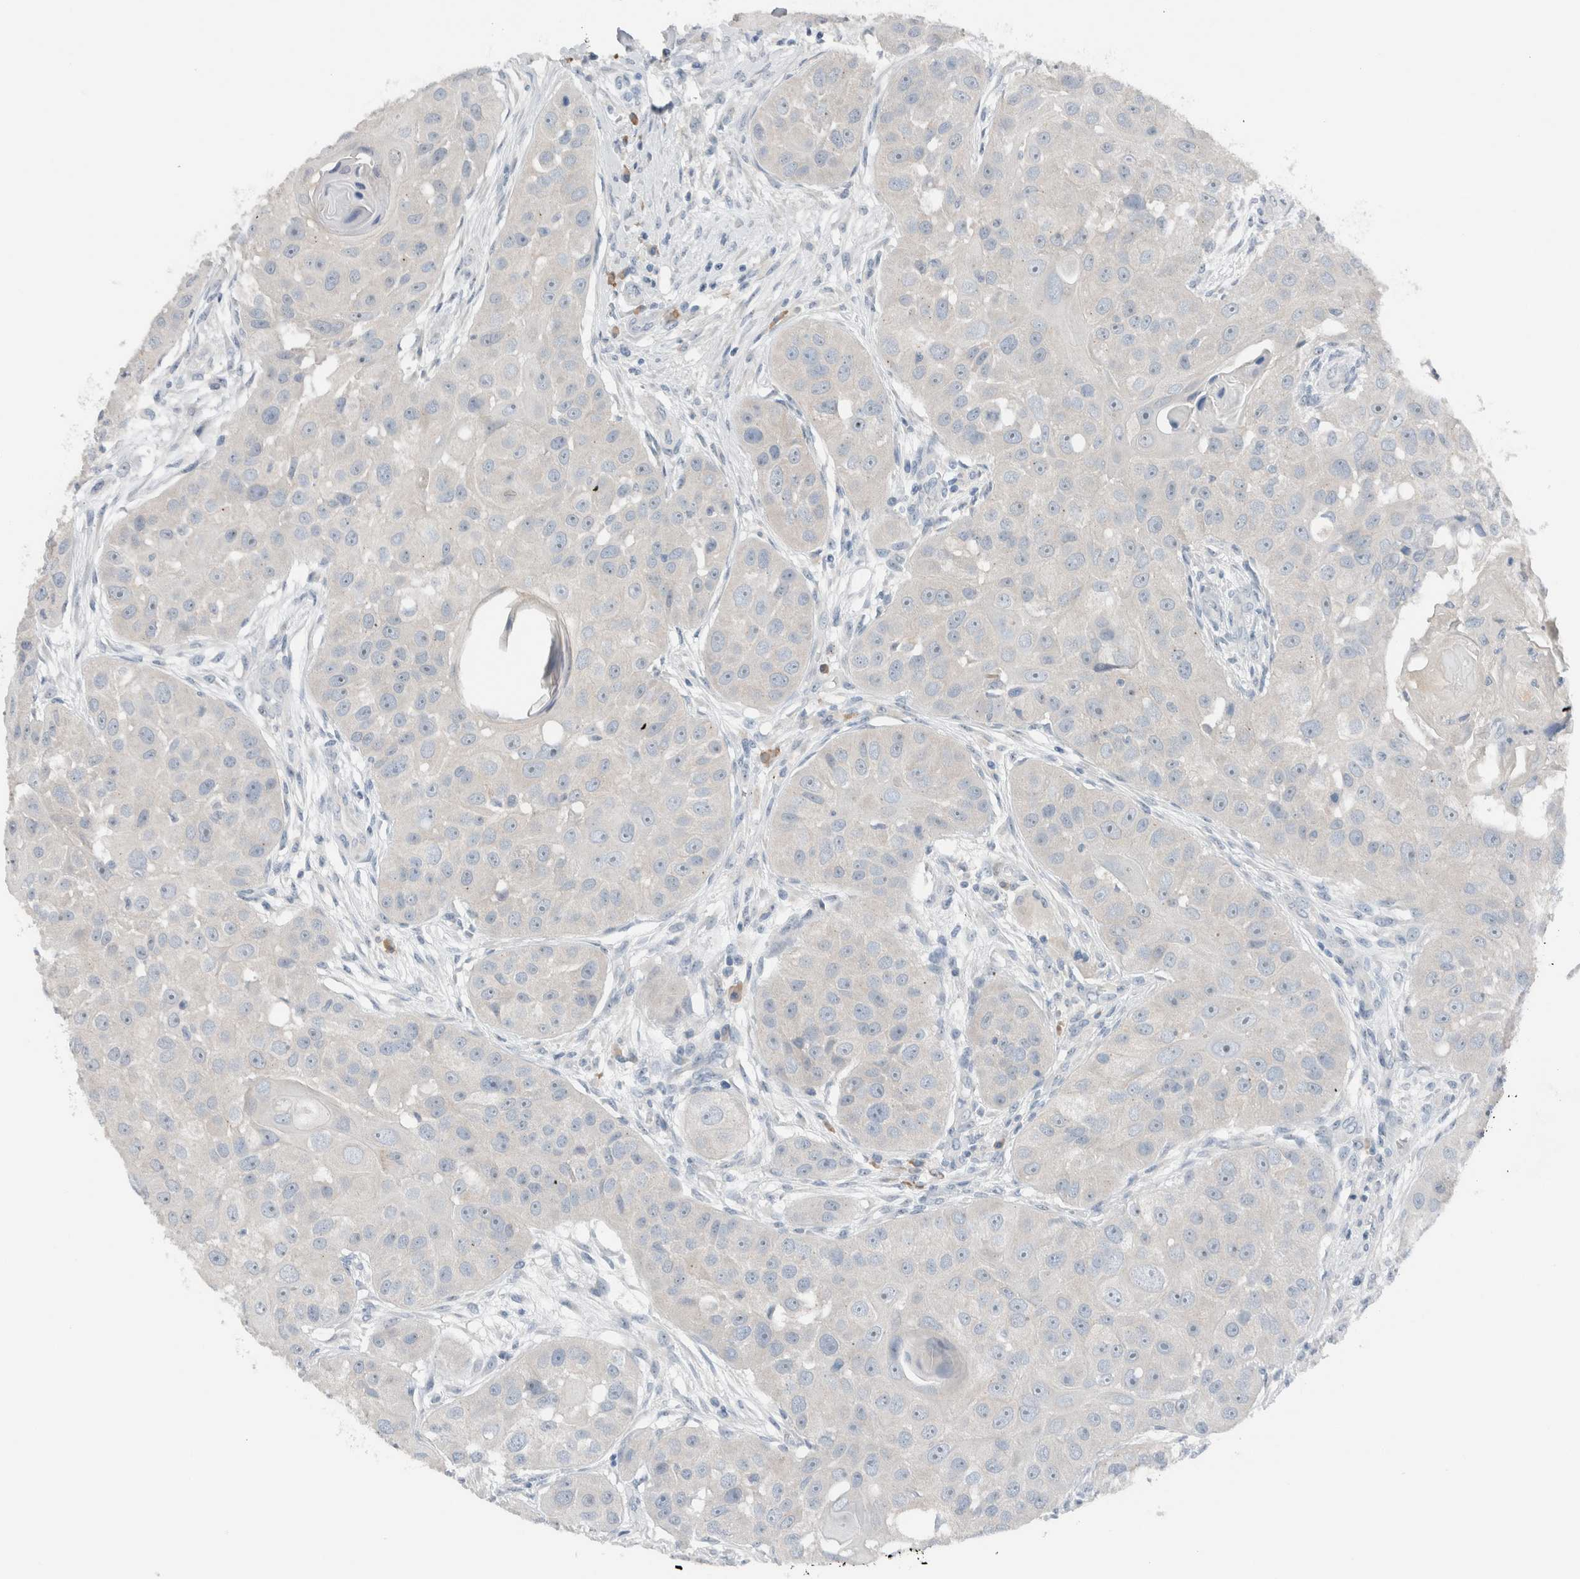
{"staining": {"intensity": "negative", "quantity": "none", "location": "none"}, "tissue": "head and neck cancer", "cell_type": "Tumor cells", "image_type": "cancer", "snomed": [{"axis": "morphology", "description": "Normal tissue, NOS"}, {"axis": "morphology", "description": "Squamous cell carcinoma, NOS"}, {"axis": "topography", "description": "Skeletal muscle"}, {"axis": "topography", "description": "Head-Neck"}], "caption": "Immunohistochemistry histopathology image of neoplastic tissue: human head and neck squamous cell carcinoma stained with DAB (3,3'-diaminobenzidine) shows no significant protein positivity in tumor cells.", "gene": "DUOX1", "patient": {"sex": "male", "age": 51}}